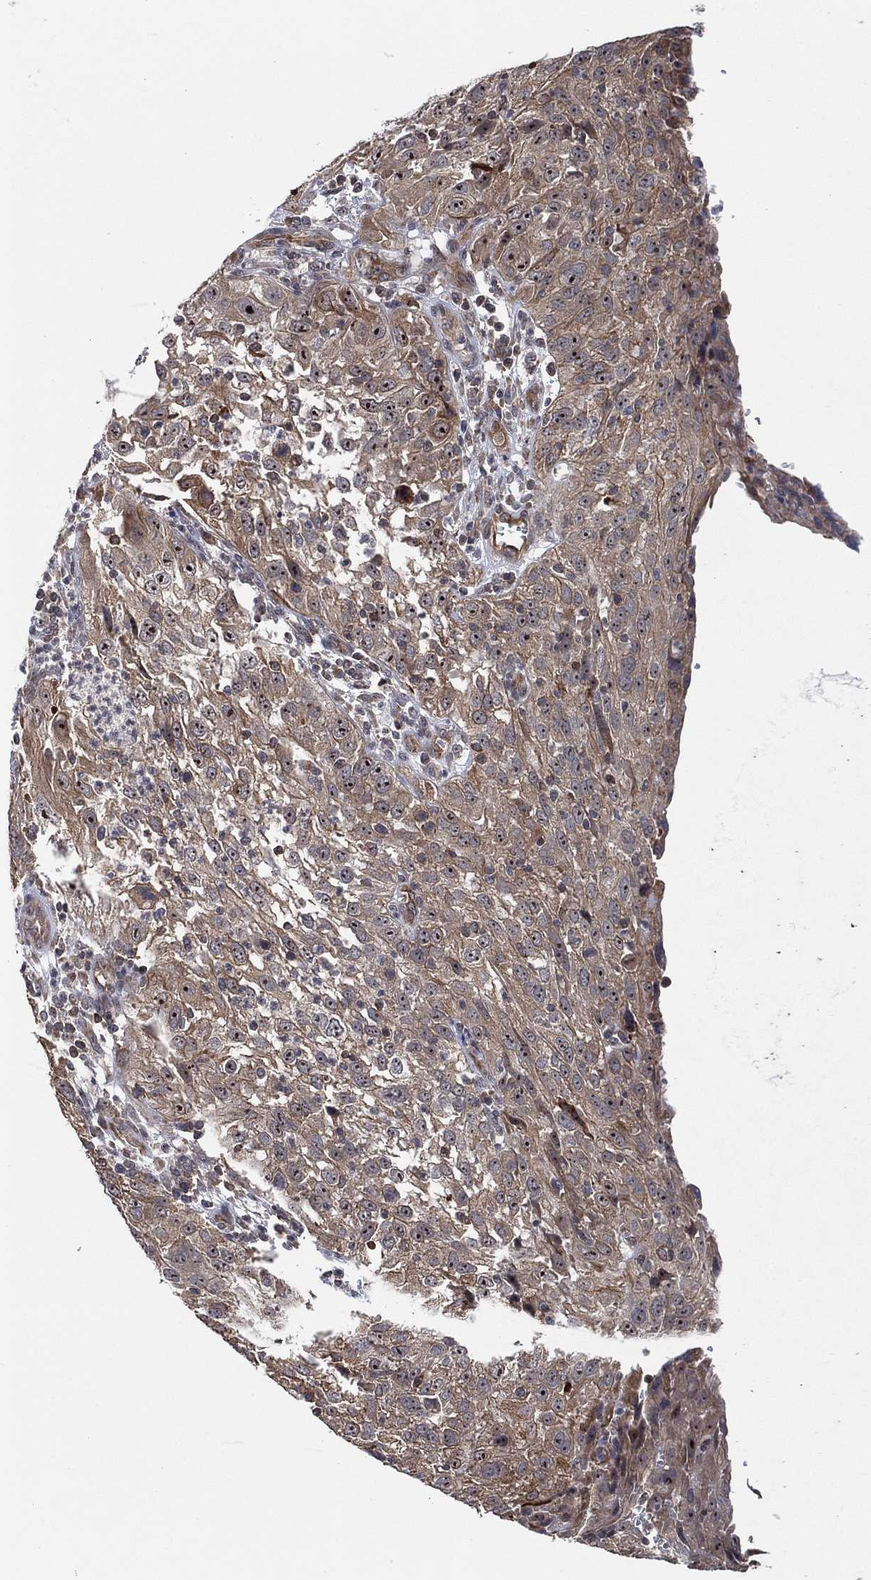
{"staining": {"intensity": "weak", "quantity": "25%-75%", "location": "cytoplasmic/membranous,nuclear"}, "tissue": "cervical cancer", "cell_type": "Tumor cells", "image_type": "cancer", "snomed": [{"axis": "morphology", "description": "Squamous cell carcinoma, NOS"}, {"axis": "topography", "description": "Cervix"}], "caption": "Immunohistochemistry (IHC) micrograph of neoplastic tissue: human cervical squamous cell carcinoma stained using immunohistochemistry (IHC) exhibits low levels of weak protein expression localized specifically in the cytoplasmic/membranous and nuclear of tumor cells, appearing as a cytoplasmic/membranous and nuclear brown color.", "gene": "TMCO1", "patient": {"sex": "female", "age": 32}}